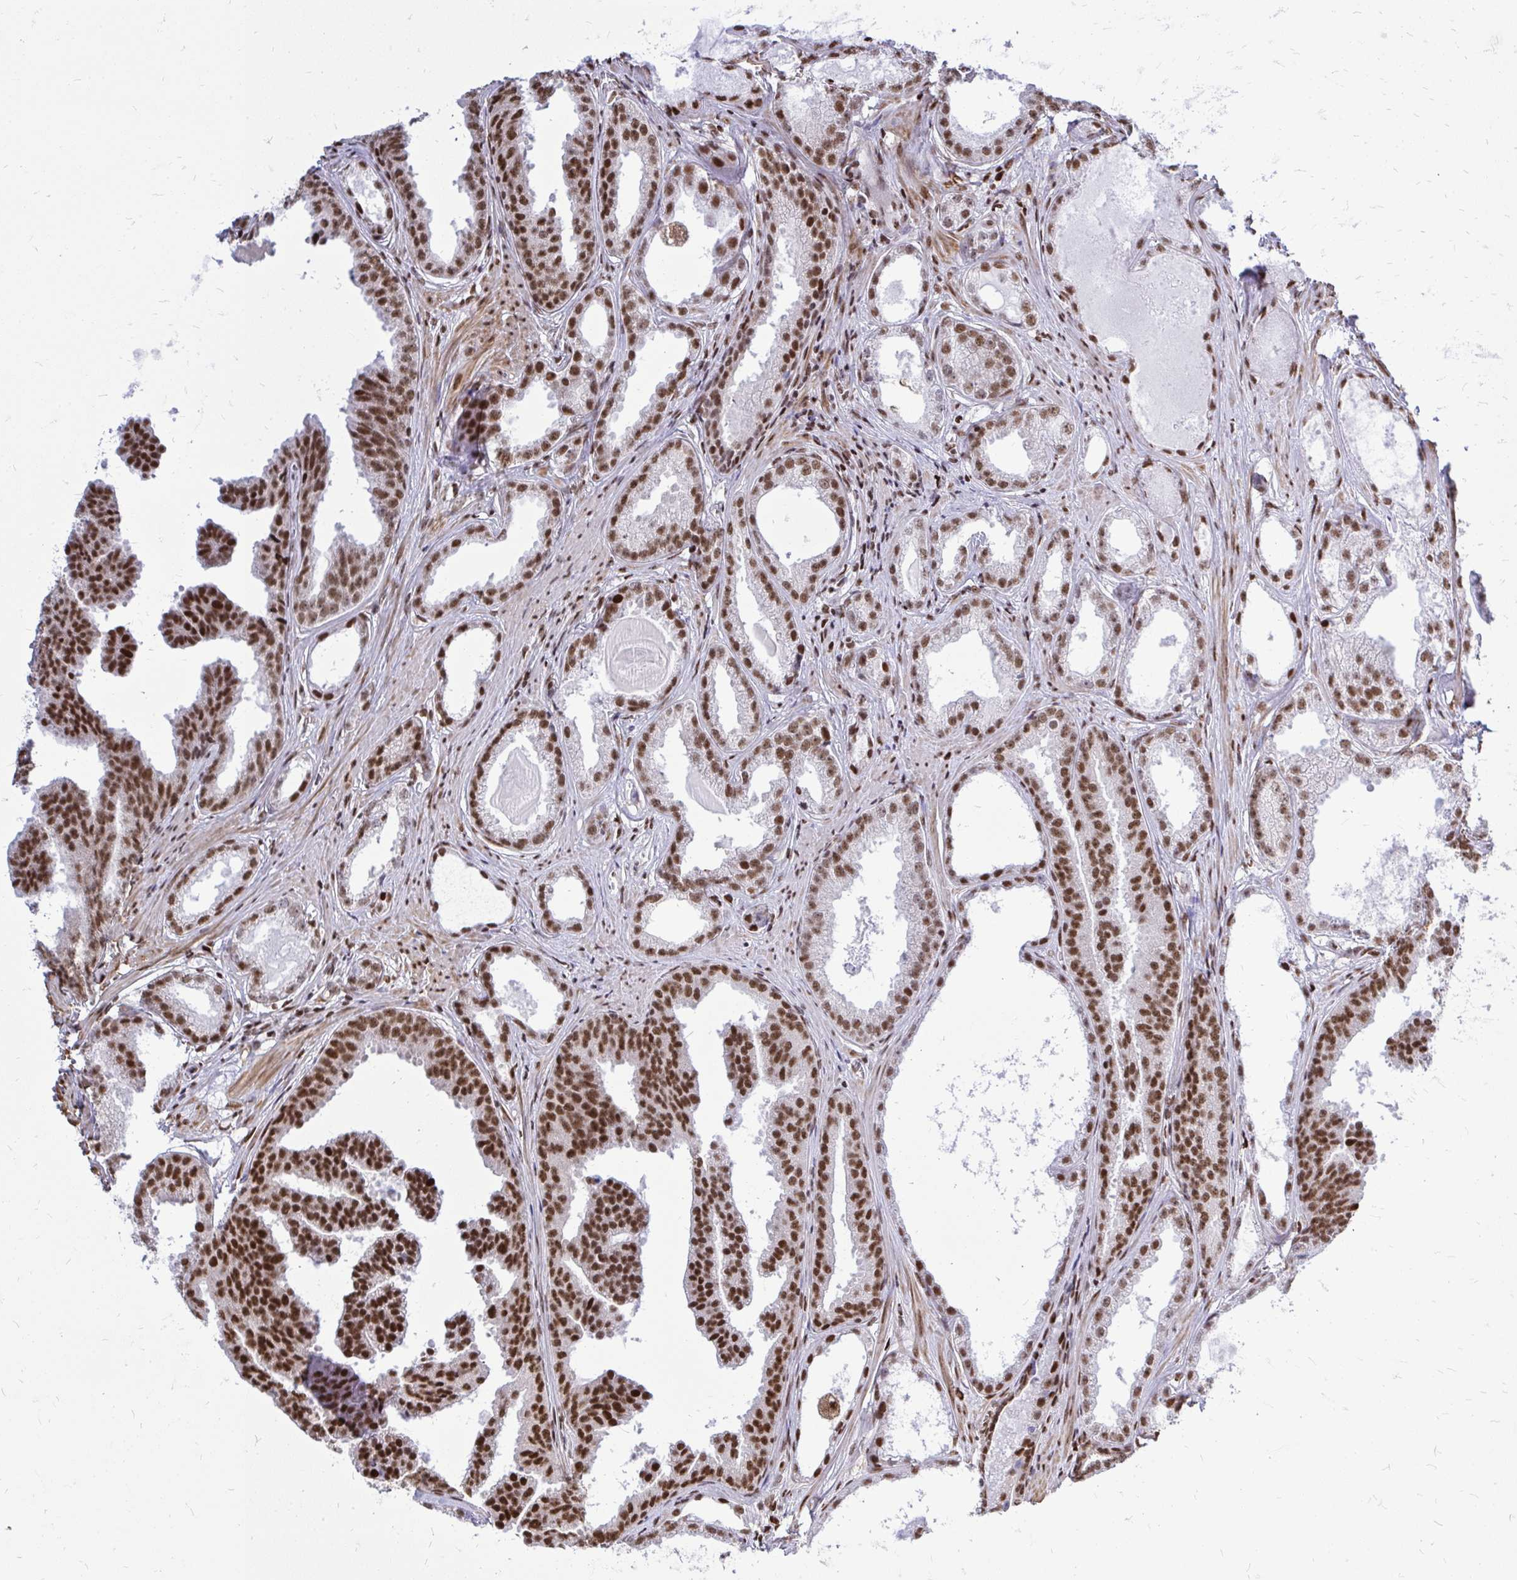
{"staining": {"intensity": "strong", "quantity": "25%-75%", "location": "nuclear"}, "tissue": "prostate cancer", "cell_type": "Tumor cells", "image_type": "cancer", "snomed": [{"axis": "morphology", "description": "Adenocarcinoma, Low grade"}, {"axis": "topography", "description": "Prostate"}], "caption": "This image exhibits immunohistochemistry staining of adenocarcinoma (low-grade) (prostate), with high strong nuclear staining in approximately 25%-75% of tumor cells.", "gene": "TBL1Y", "patient": {"sex": "male", "age": 65}}